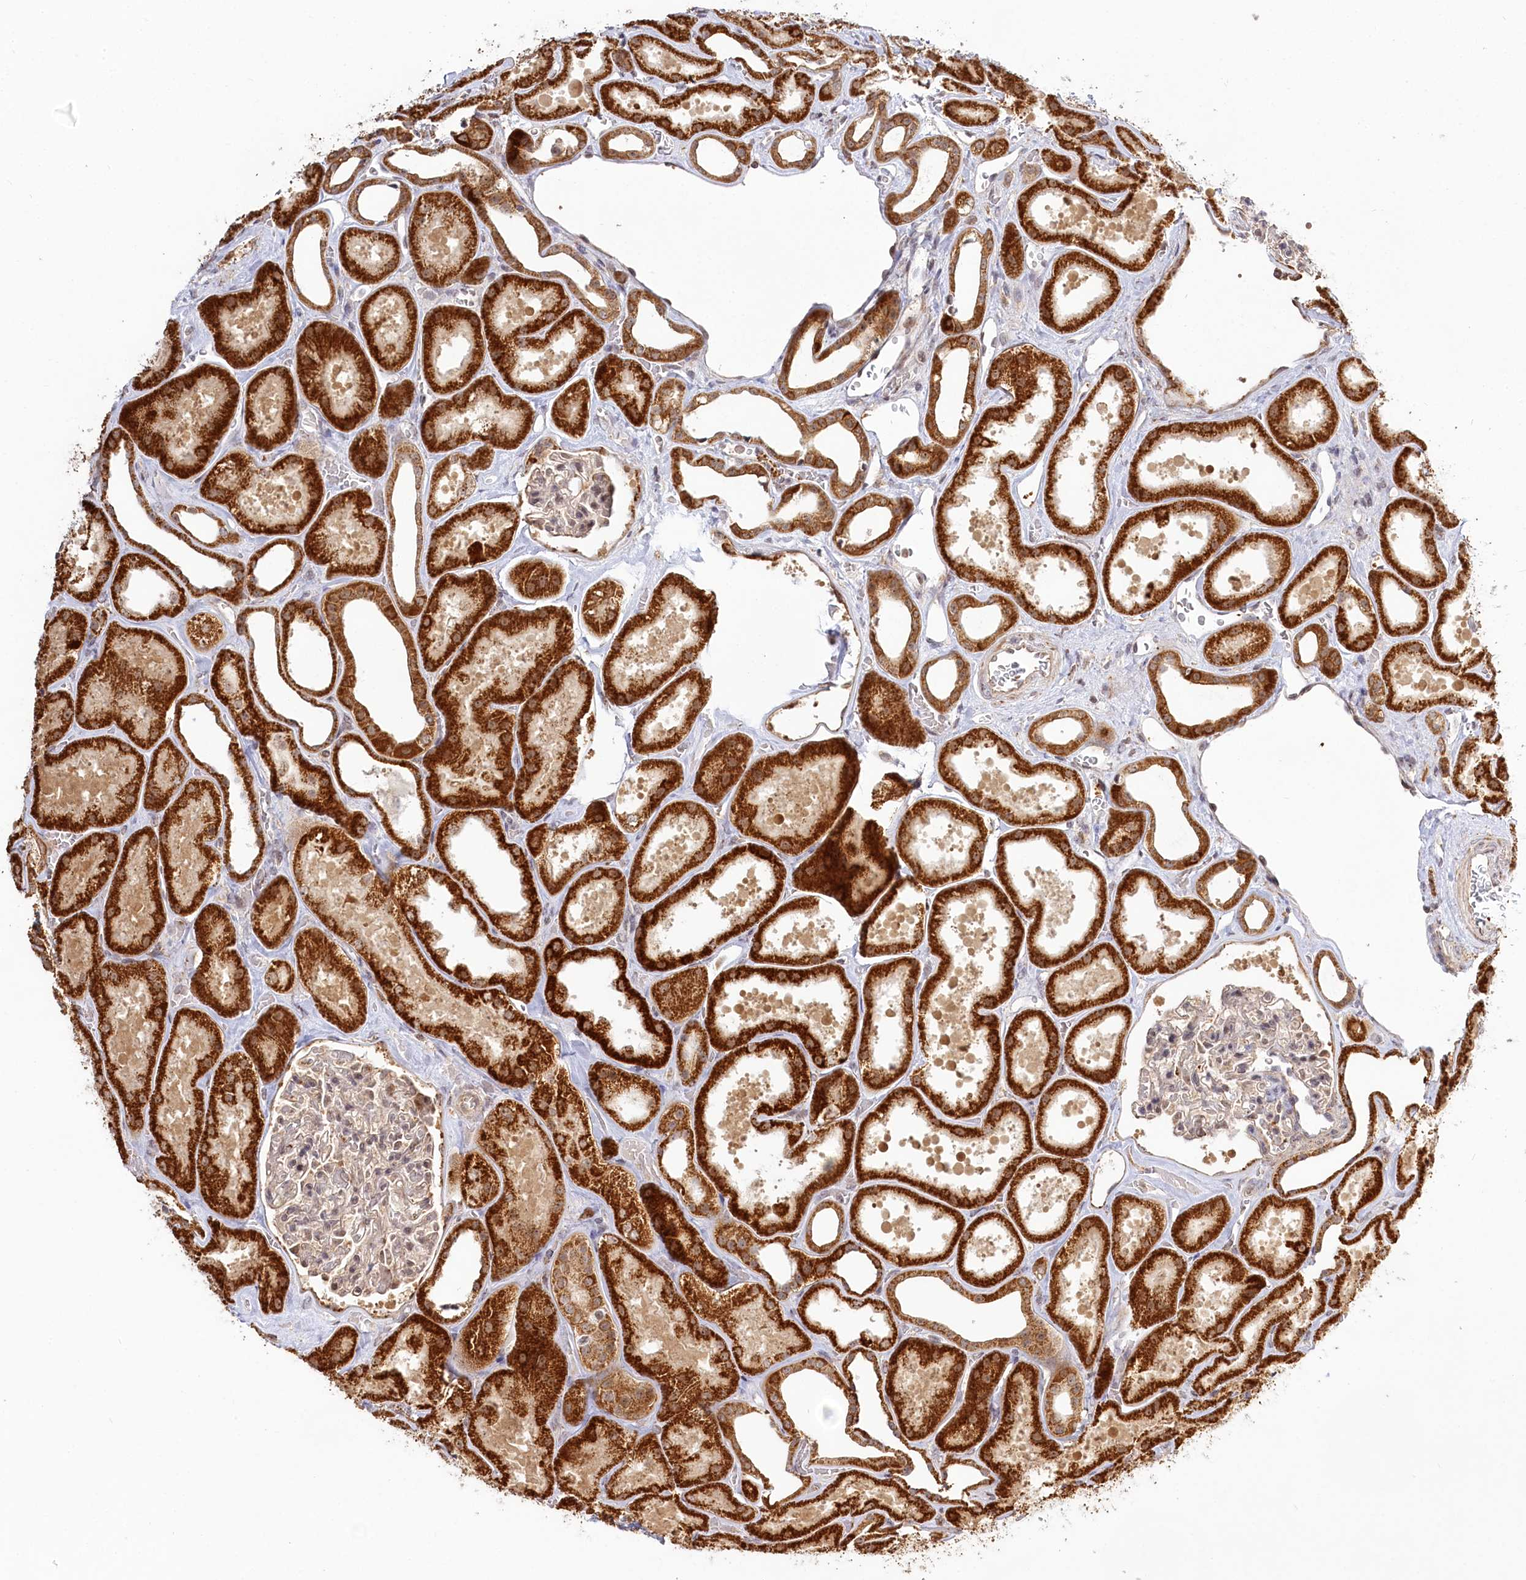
{"staining": {"intensity": "weak", "quantity": "<25%", "location": "cytoplasmic/membranous"}, "tissue": "kidney", "cell_type": "Cells in glomeruli", "image_type": "normal", "snomed": [{"axis": "morphology", "description": "Normal tissue, NOS"}, {"axis": "morphology", "description": "Adenocarcinoma, NOS"}, {"axis": "topography", "description": "Kidney"}], "caption": "An immunohistochemistry (IHC) histopathology image of unremarkable kidney is shown. There is no staining in cells in glomeruli of kidney.", "gene": "RTN4IP1", "patient": {"sex": "female", "age": 68}}